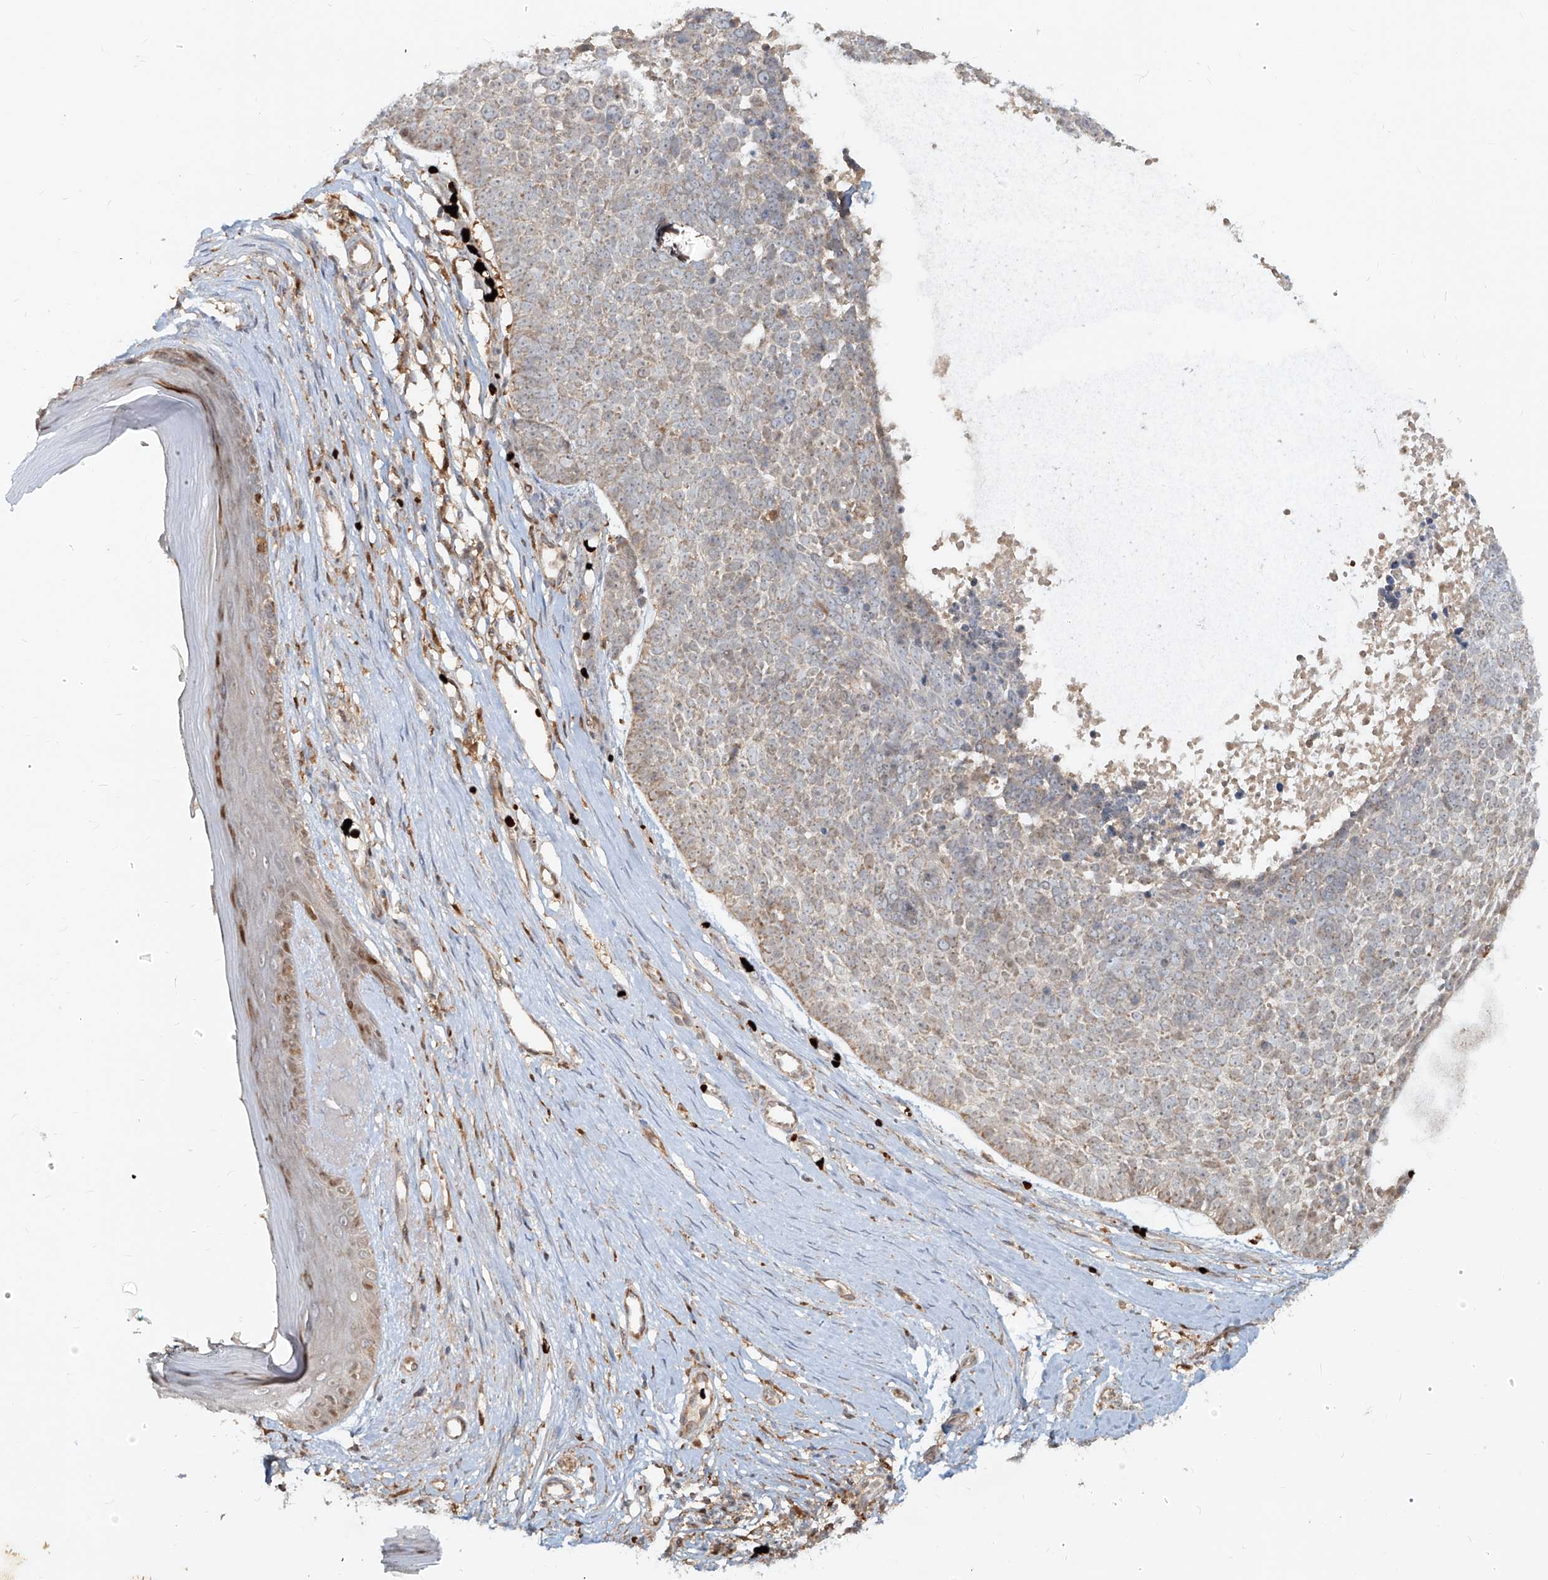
{"staining": {"intensity": "weak", "quantity": "<25%", "location": "nuclear"}, "tissue": "skin cancer", "cell_type": "Tumor cells", "image_type": "cancer", "snomed": [{"axis": "morphology", "description": "Basal cell carcinoma"}, {"axis": "topography", "description": "Skin"}], "caption": "Immunohistochemistry (IHC) micrograph of human skin cancer stained for a protein (brown), which displays no positivity in tumor cells.", "gene": "FGD2", "patient": {"sex": "female", "age": 81}}